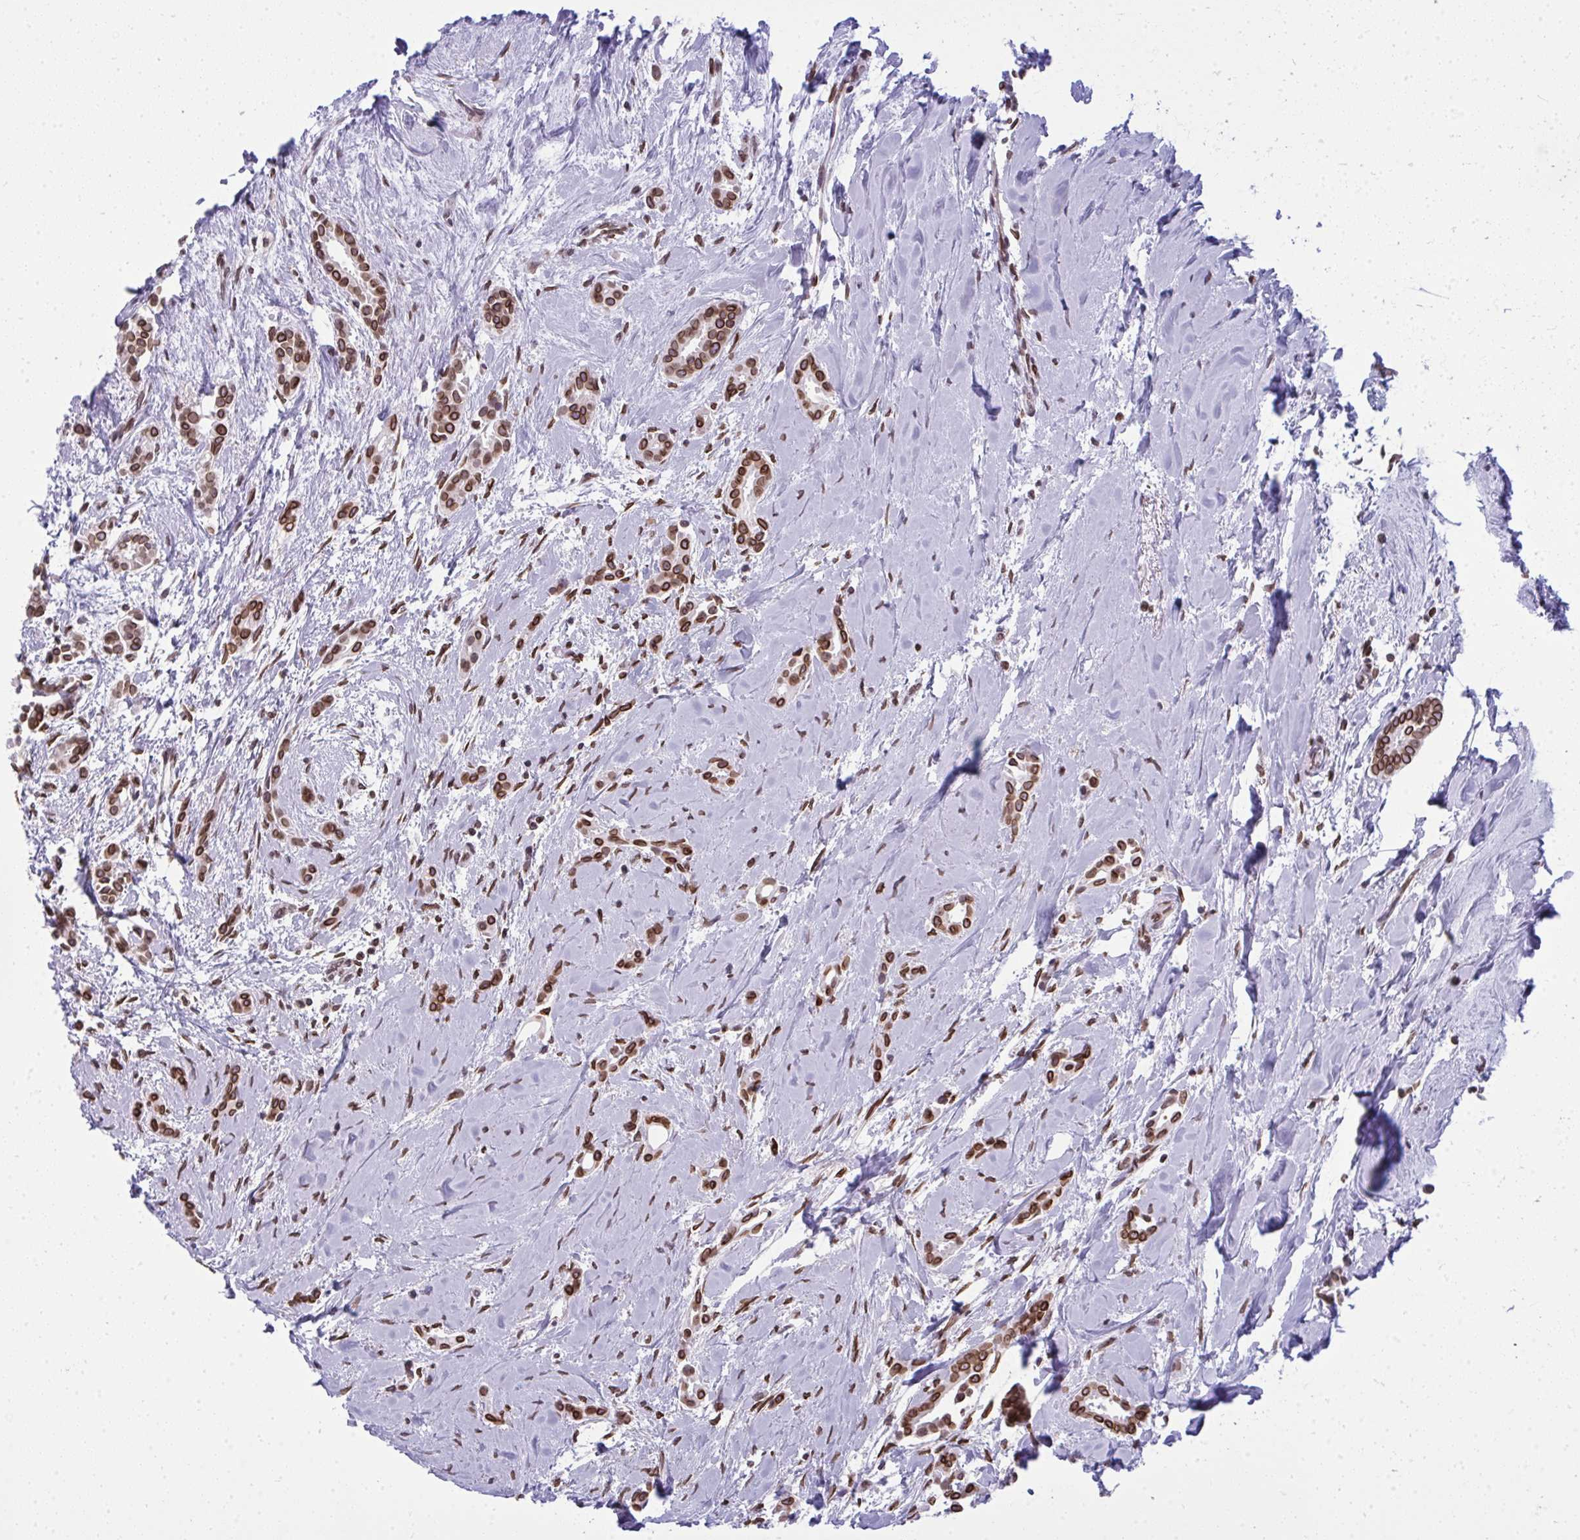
{"staining": {"intensity": "strong", "quantity": ">75%", "location": "cytoplasmic/membranous,nuclear"}, "tissue": "breast cancer", "cell_type": "Tumor cells", "image_type": "cancer", "snomed": [{"axis": "morphology", "description": "Duct carcinoma"}, {"axis": "topography", "description": "Breast"}], "caption": "Immunohistochemical staining of human breast invasive ductal carcinoma displays high levels of strong cytoplasmic/membranous and nuclear protein expression in approximately >75% of tumor cells.", "gene": "LMNB2", "patient": {"sex": "female", "age": 64}}